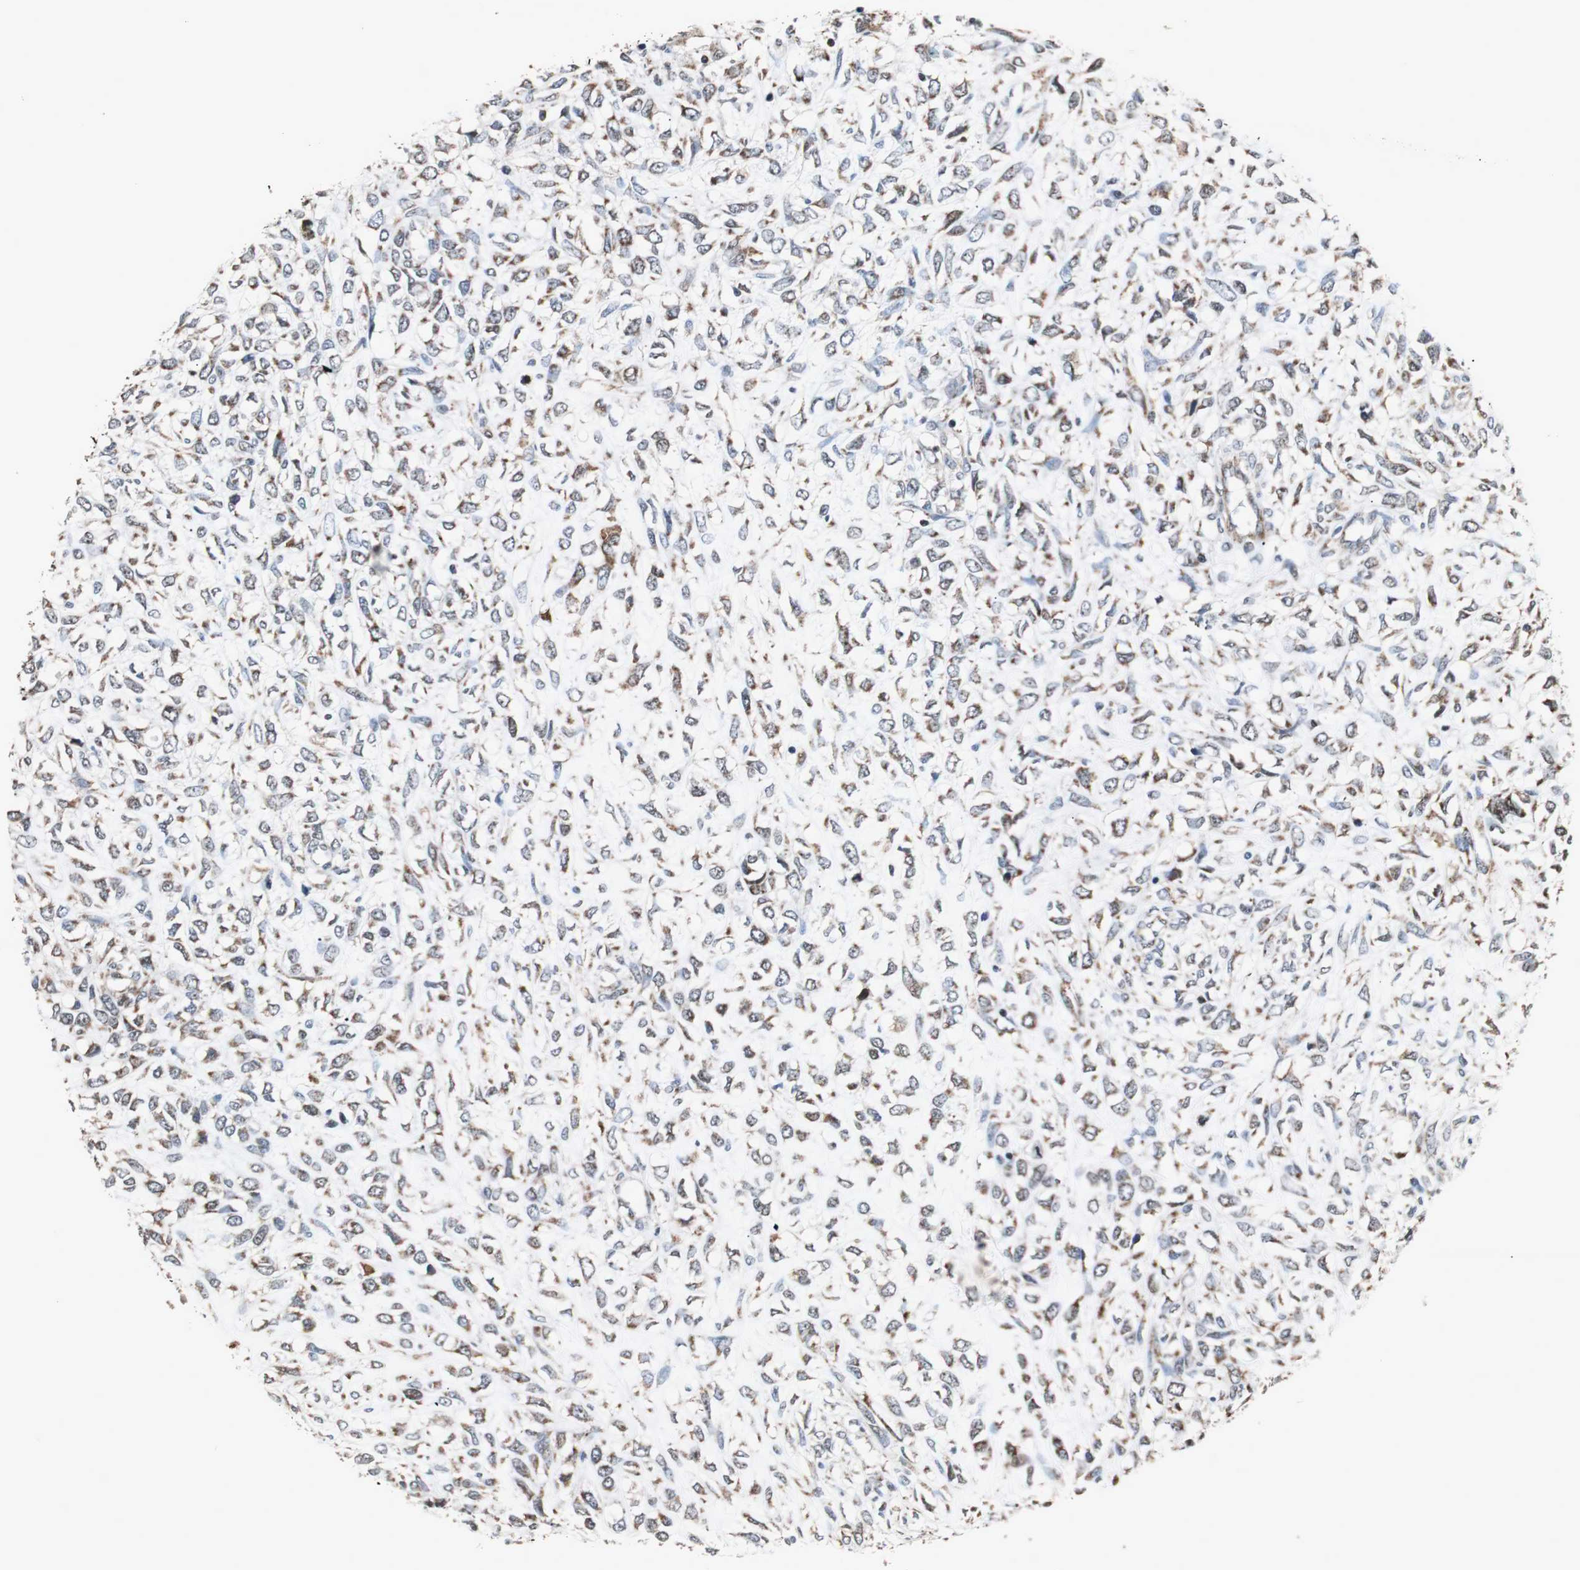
{"staining": {"intensity": "moderate", "quantity": "25%-75%", "location": "cytoplasmic/membranous"}, "tissue": "head and neck cancer", "cell_type": "Tumor cells", "image_type": "cancer", "snomed": [{"axis": "morphology", "description": "Necrosis, NOS"}, {"axis": "morphology", "description": "Neoplasm, malignant, NOS"}, {"axis": "topography", "description": "Salivary gland"}, {"axis": "topography", "description": "Head-Neck"}], "caption": "Immunohistochemical staining of head and neck cancer demonstrates moderate cytoplasmic/membranous protein expression in about 25%-75% of tumor cells.", "gene": "MRPL40", "patient": {"sex": "male", "age": 43}}